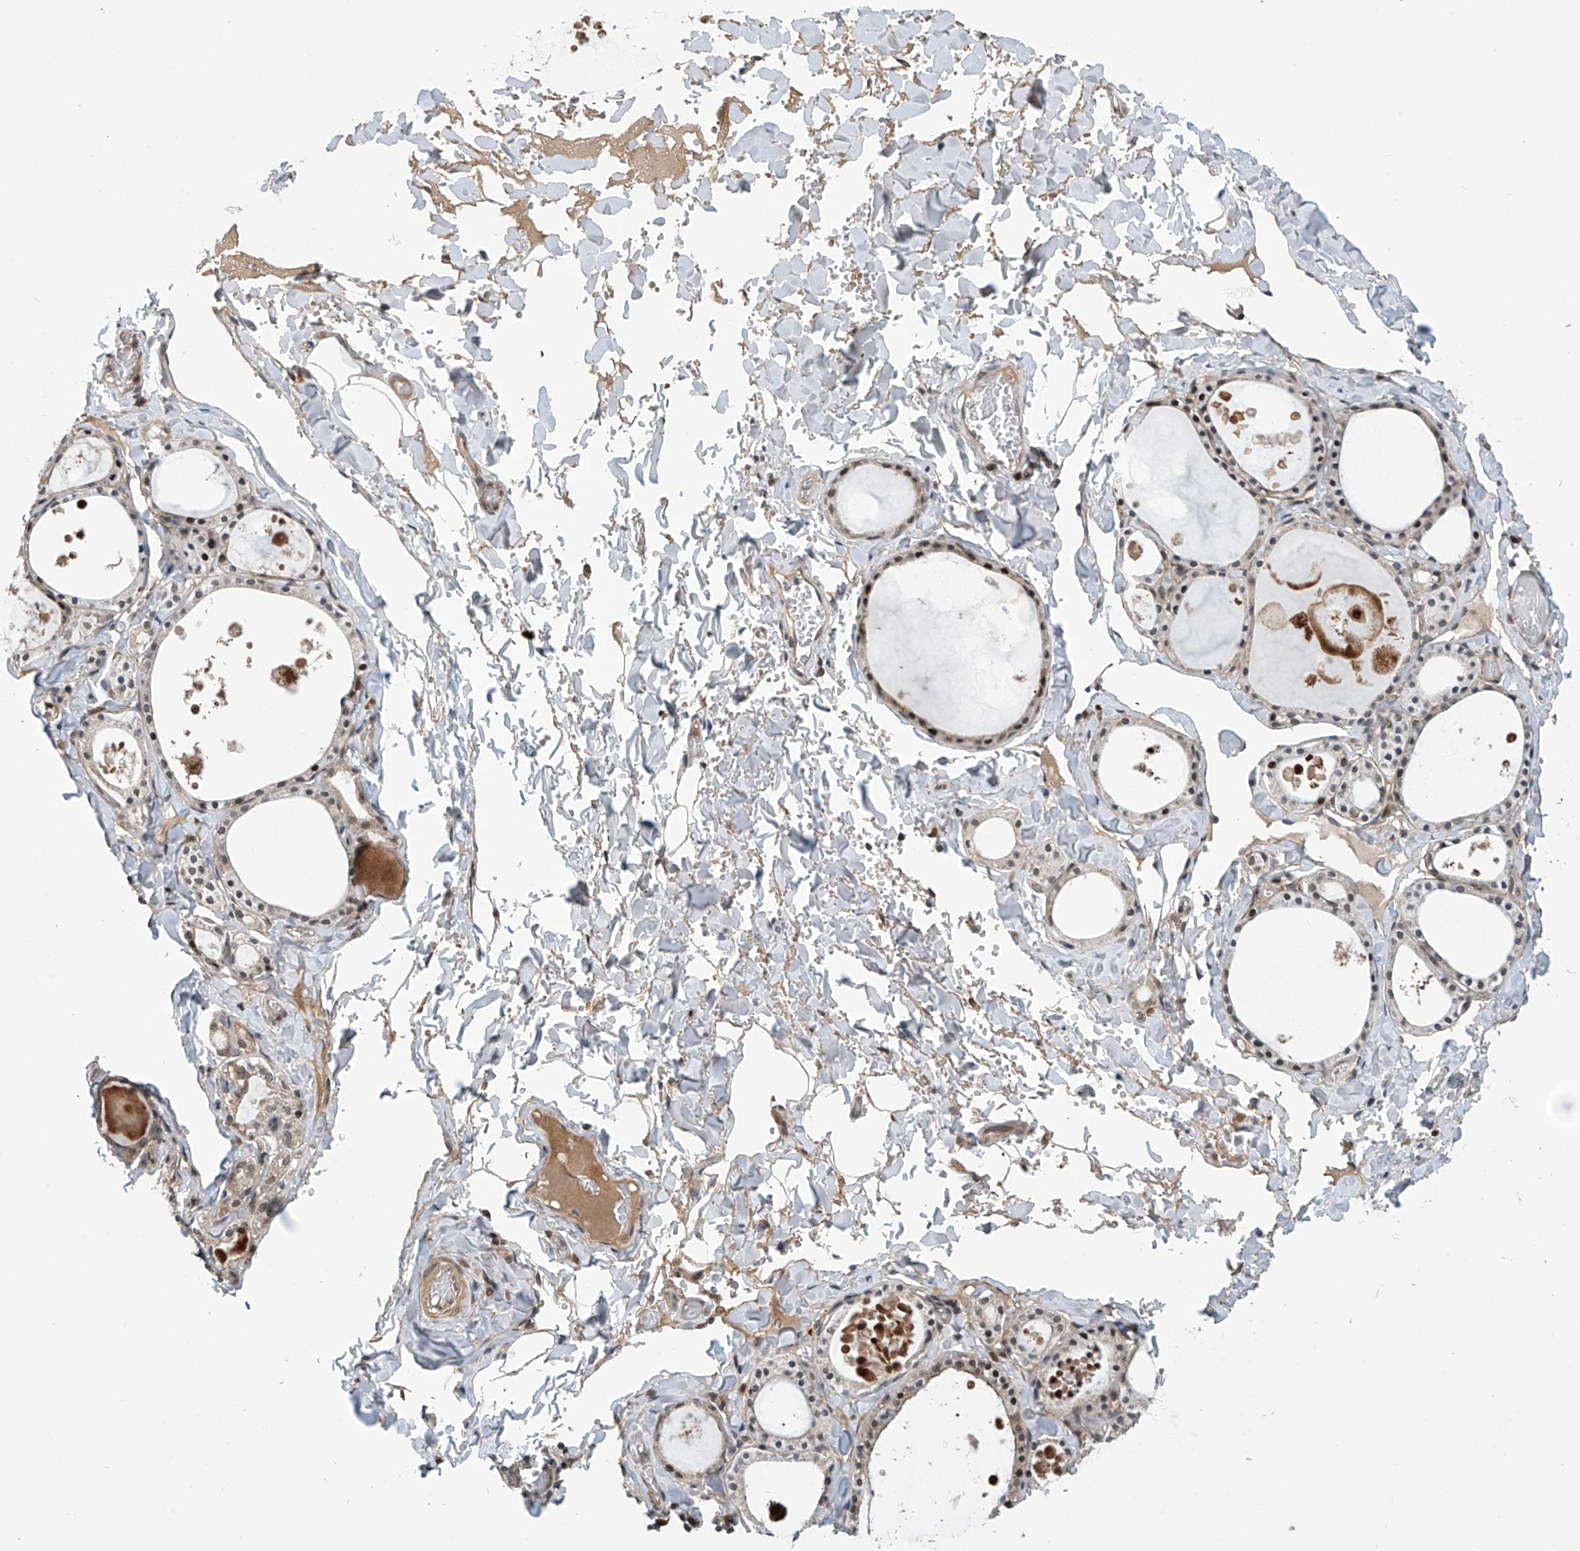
{"staining": {"intensity": "moderate", "quantity": "<25%", "location": "nuclear"}, "tissue": "thyroid gland", "cell_type": "Glandular cells", "image_type": "normal", "snomed": [{"axis": "morphology", "description": "Normal tissue, NOS"}, {"axis": "topography", "description": "Thyroid gland"}], "caption": "Immunohistochemical staining of normal thyroid gland reveals low levels of moderate nuclear staining in approximately <25% of glandular cells.", "gene": "ABHD13", "patient": {"sex": "male", "age": 56}}